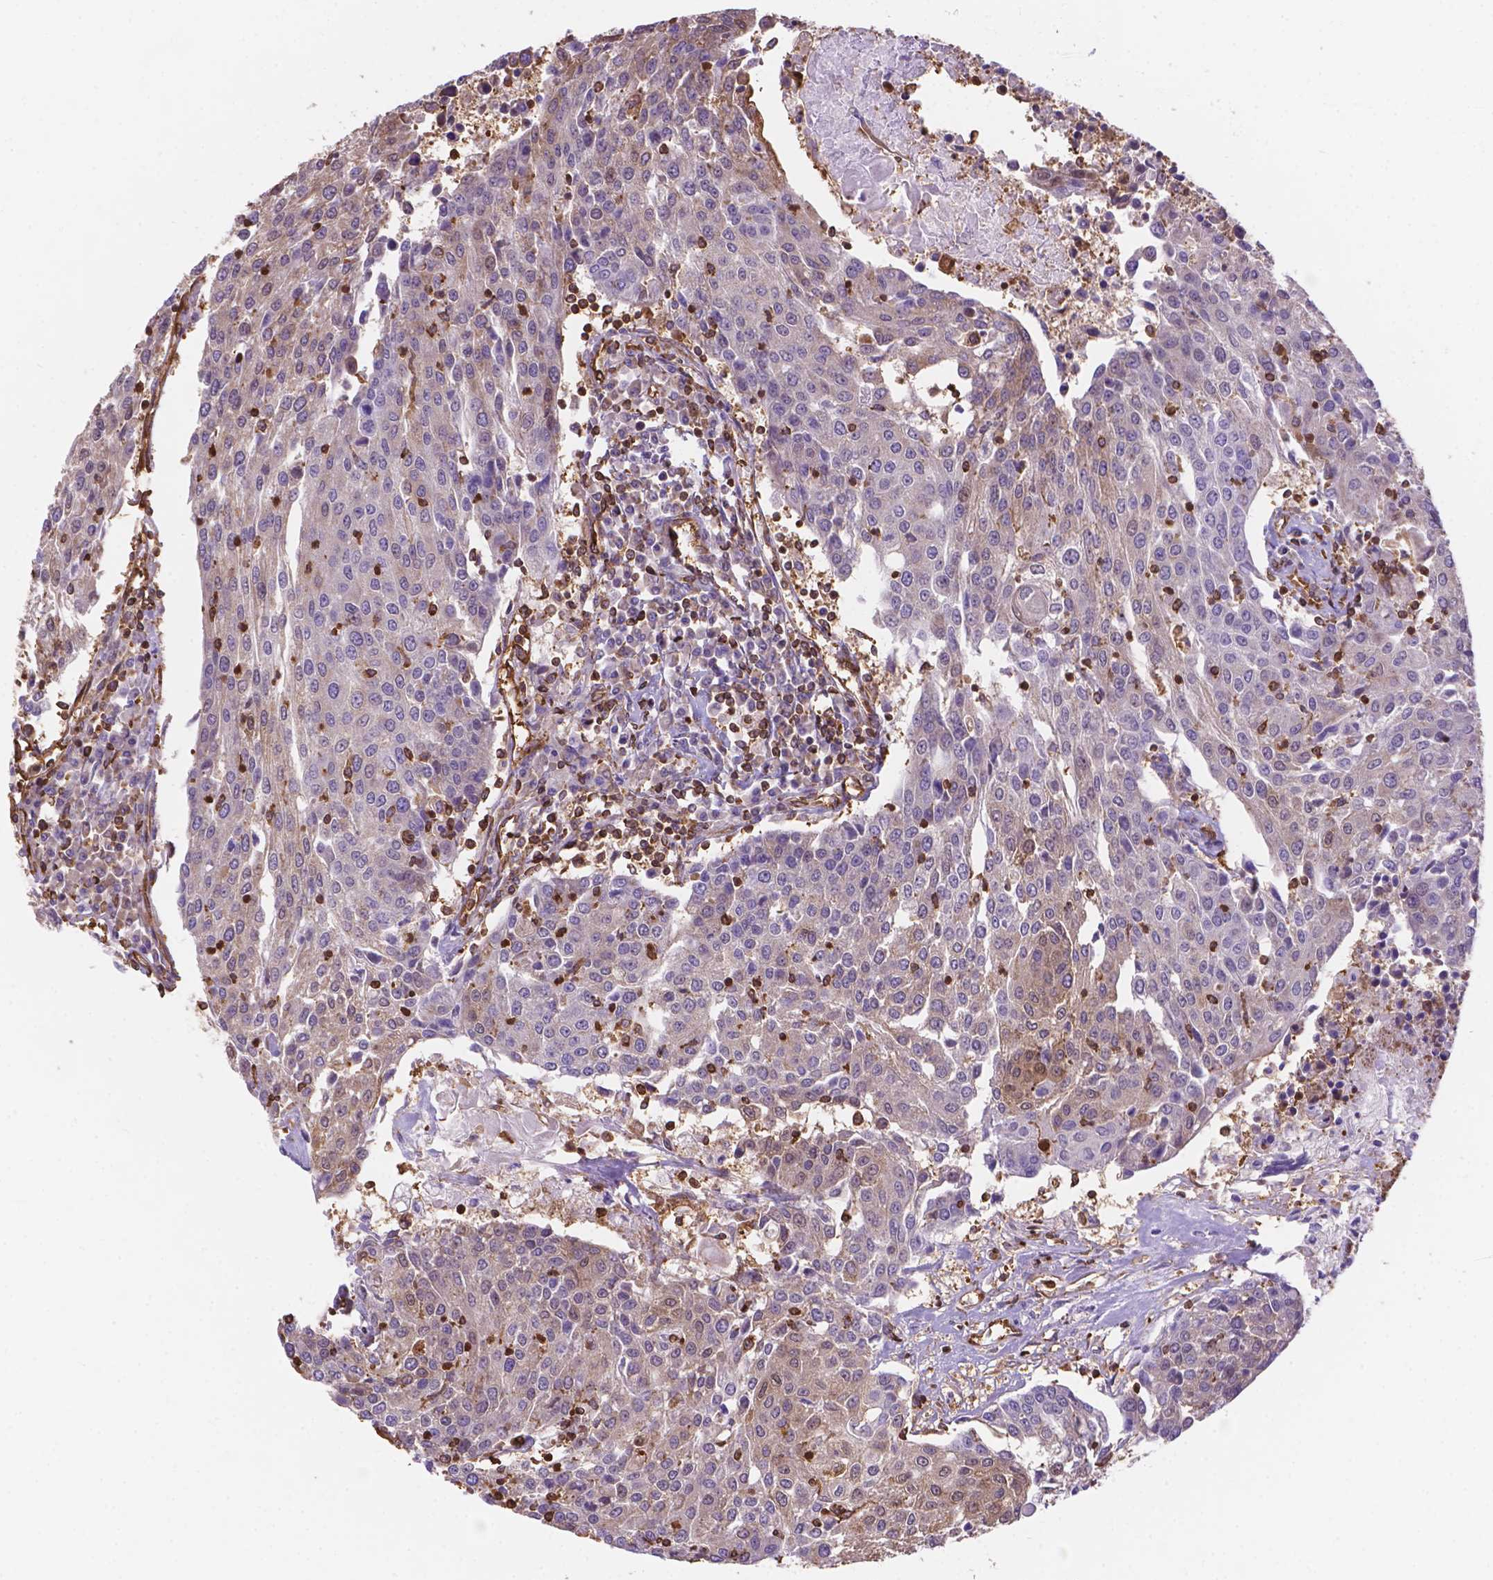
{"staining": {"intensity": "weak", "quantity": "<25%", "location": "cytoplasmic/membranous"}, "tissue": "urothelial cancer", "cell_type": "Tumor cells", "image_type": "cancer", "snomed": [{"axis": "morphology", "description": "Urothelial carcinoma, High grade"}, {"axis": "topography", "description": "Urinary bladder"}], "caption": "An image of urothelial cancer stained for a protein demonstrates no brown staining in tumor cells.", "gene": "DMWD", "patient": {"sex": "female", "age": 85}}